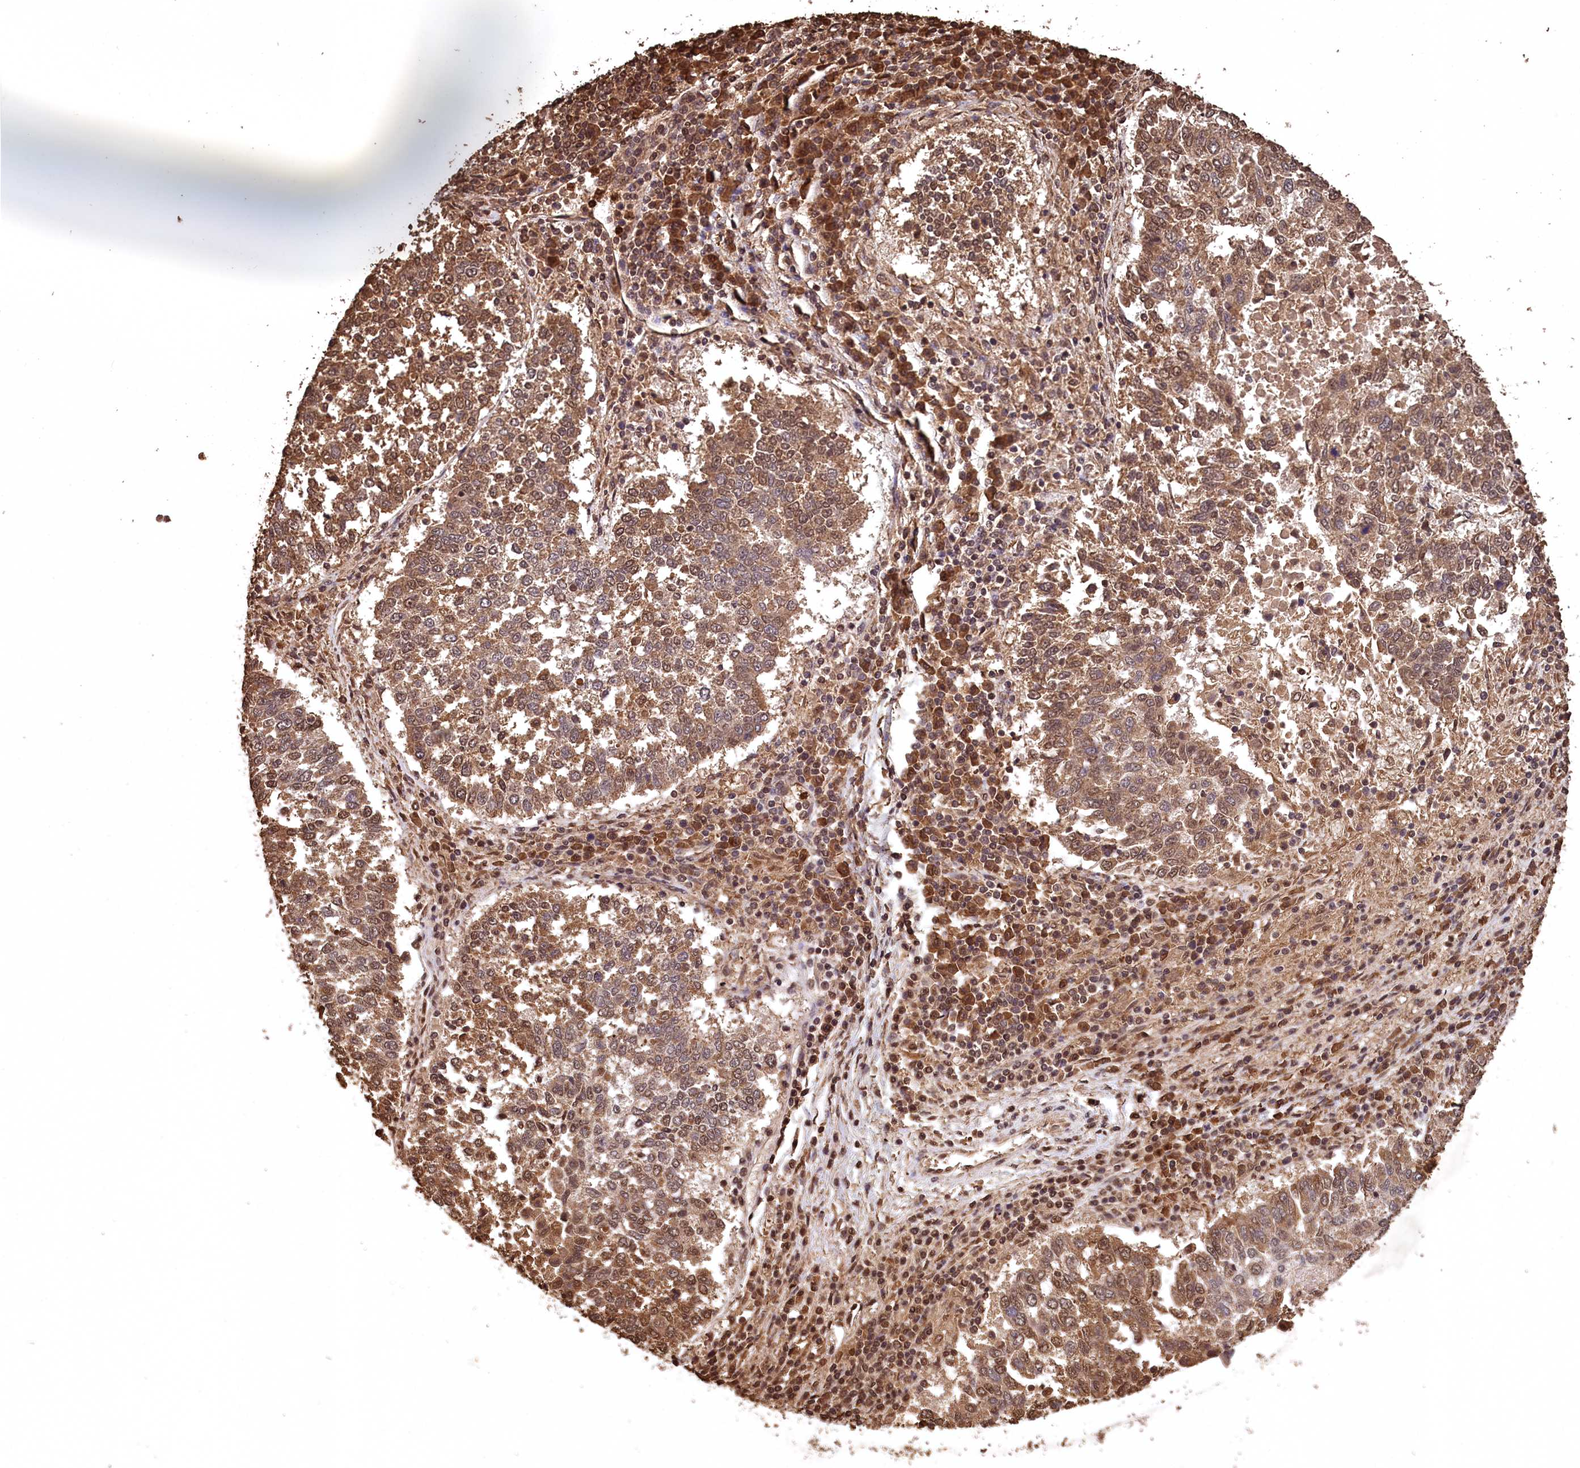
{"staining": {"intensity": "moderate", "quantity": ">75%", "location": "cytoplasmic/membranous,nuclear"}, "tissue": "lung cancer", "cell_type": "Tumor cells", "image_type": "cancer", "snomed": [{"axis": "morphology", "description": "Squamous cell carcinoma, NOS"}, {"axis": "topography", "description": "Lung"}], "caption": "Lung cancer stained with DAB immunohistochemistry (IHC) exhibits medium levels of moderate cytoplasmic/membranous and nuclear staining in approximately >75% of tumor cells. The protein is shown in brown color, while the nuclei are stained blue.", "gene": "CEP57L1", "patient": {"sex": "male", "age": 73}}